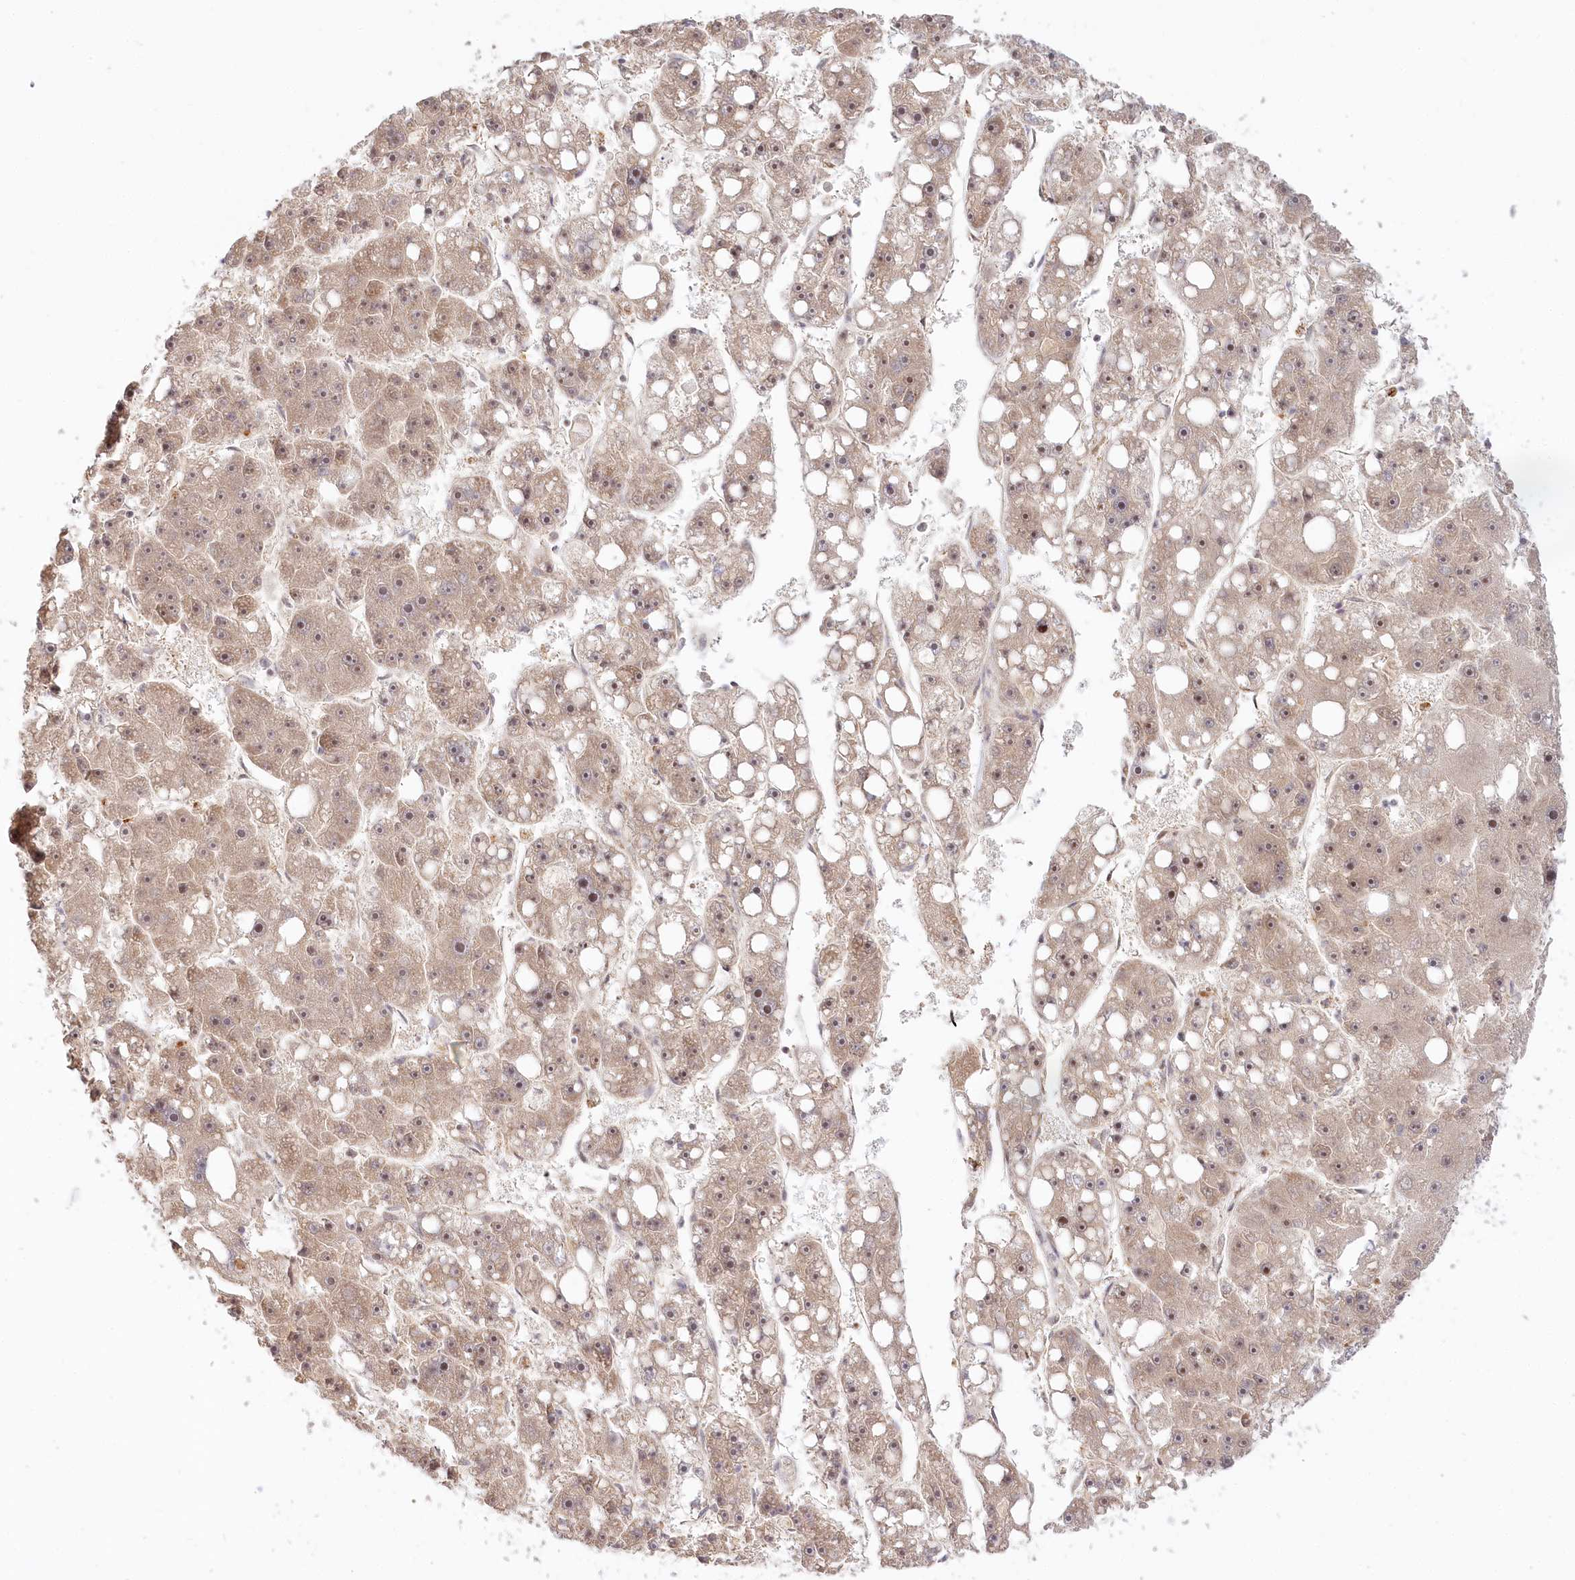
{"staining": {"intensity": "weak", "quantity": "25%-75%", "location": "cytoplasmic/membranous,nuclear"}, "tissue": "liver cancer", "cell_type": "Tumor cells", "image_type": "cancer", "snomed": [{"axis": "morphology", "description": "Carcinoma, Hepatocellular, NOS"}, {"axis": "topography", "description": "Liver"}], "caption": "Liver cancer (hepatocellular carcinoma) was stained to show a protein in brown. There is low levels of weak cytoplasmic/membranous and nuclear positivity in about 25%-75% of tumor cells.", "gene": "CEP70", "patient": {"sex": "female", "age": 61}}